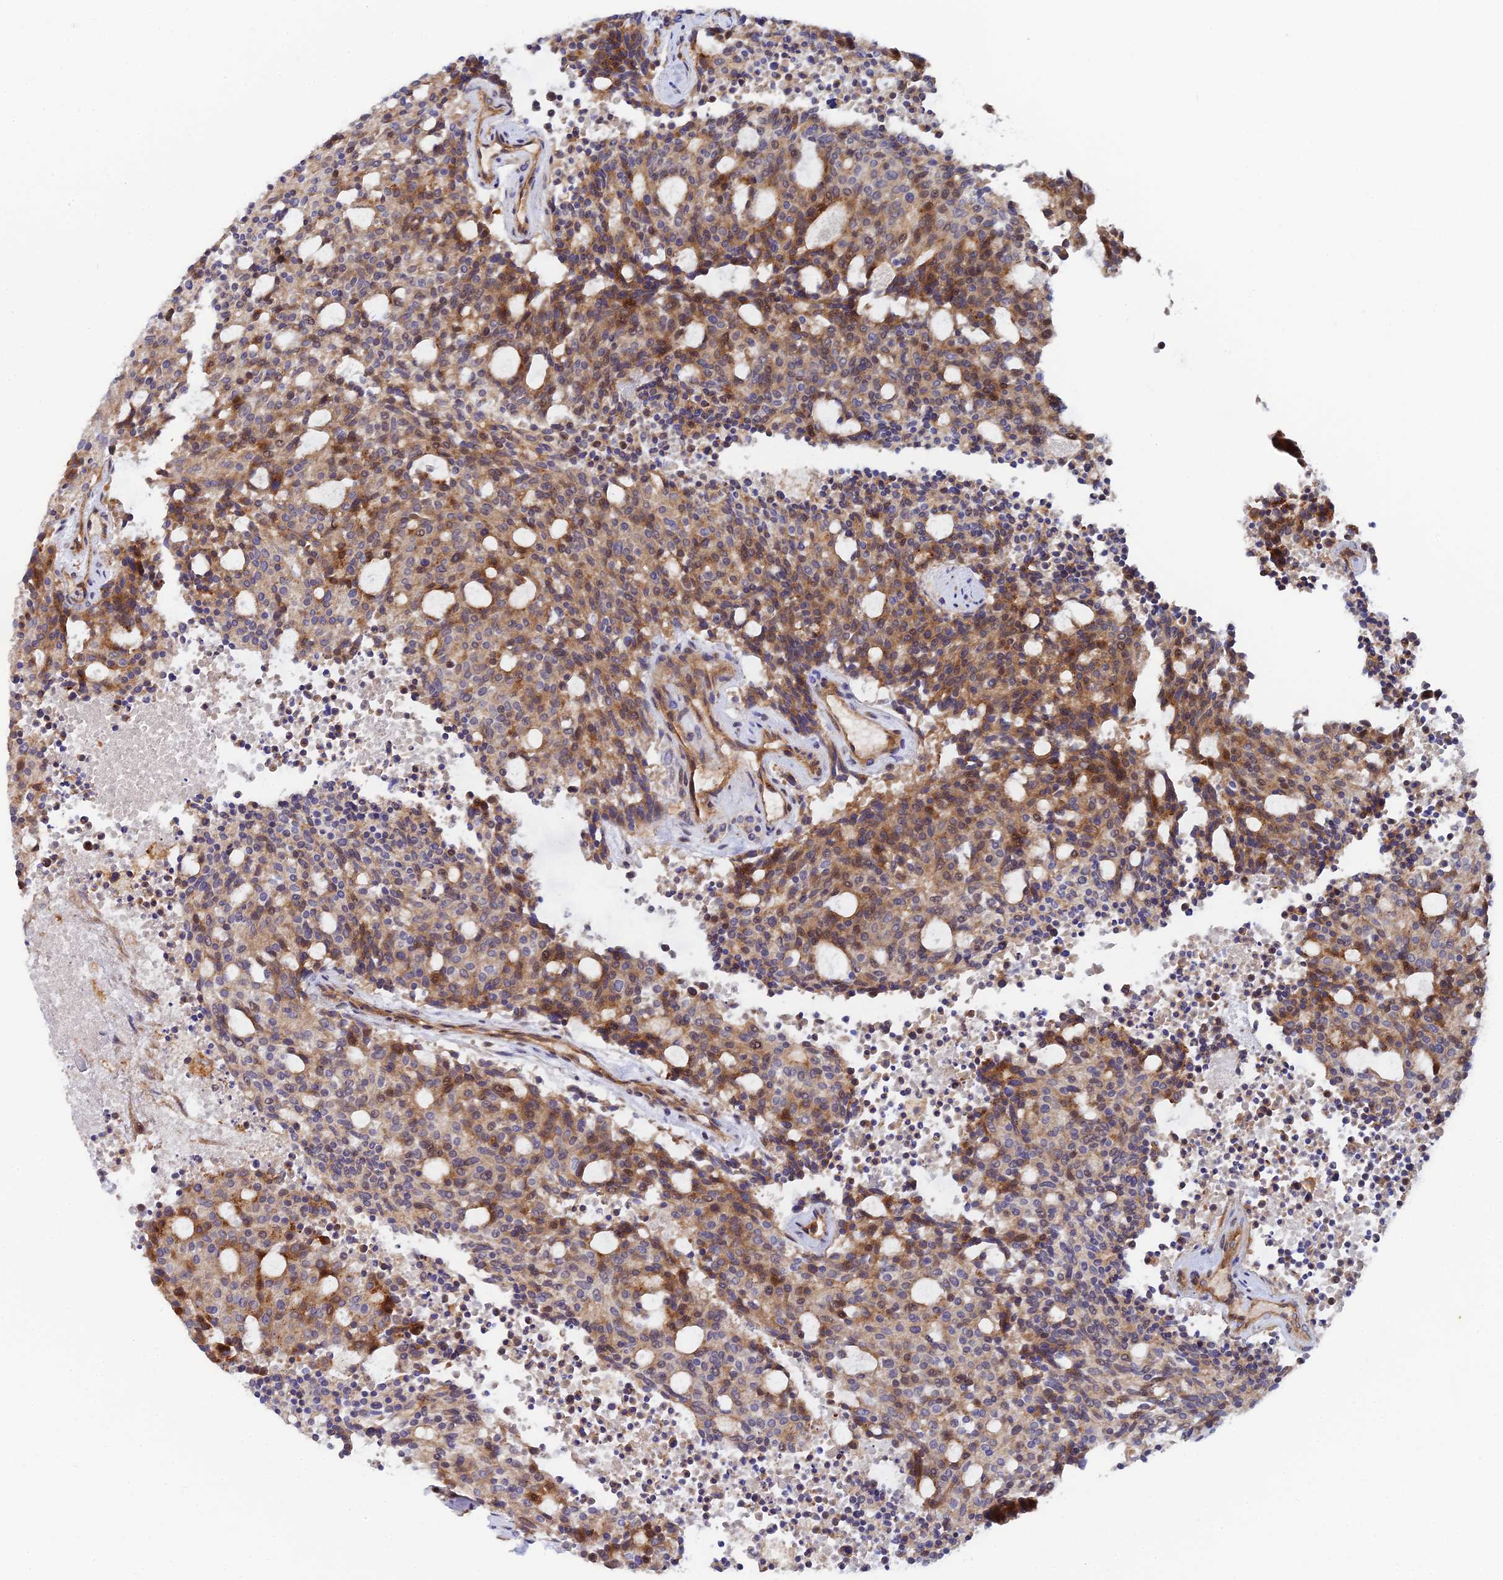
{"staining": {"intensity": "moderate", "quantity": ">75%", "location": "cytoplasmic/membranous"}, "tissue": "carcinoid", "cell_type": "Tumor cells", "image_type": "cancer", "snomed": [{"axis": "morphology", "description": "Carcinoid, malignant, NOS"}, {"axis": "topography", "description": "Pancreas"}], "caption": "The histopathology image exhibits immunohistochemical staining of carcinoid. There is moderate cytoplasmic/membranous staining is seen in approximately >75% of tumor cells.", "gene": "GNG5B", "patient": {"sex": "female", "age": 54}}